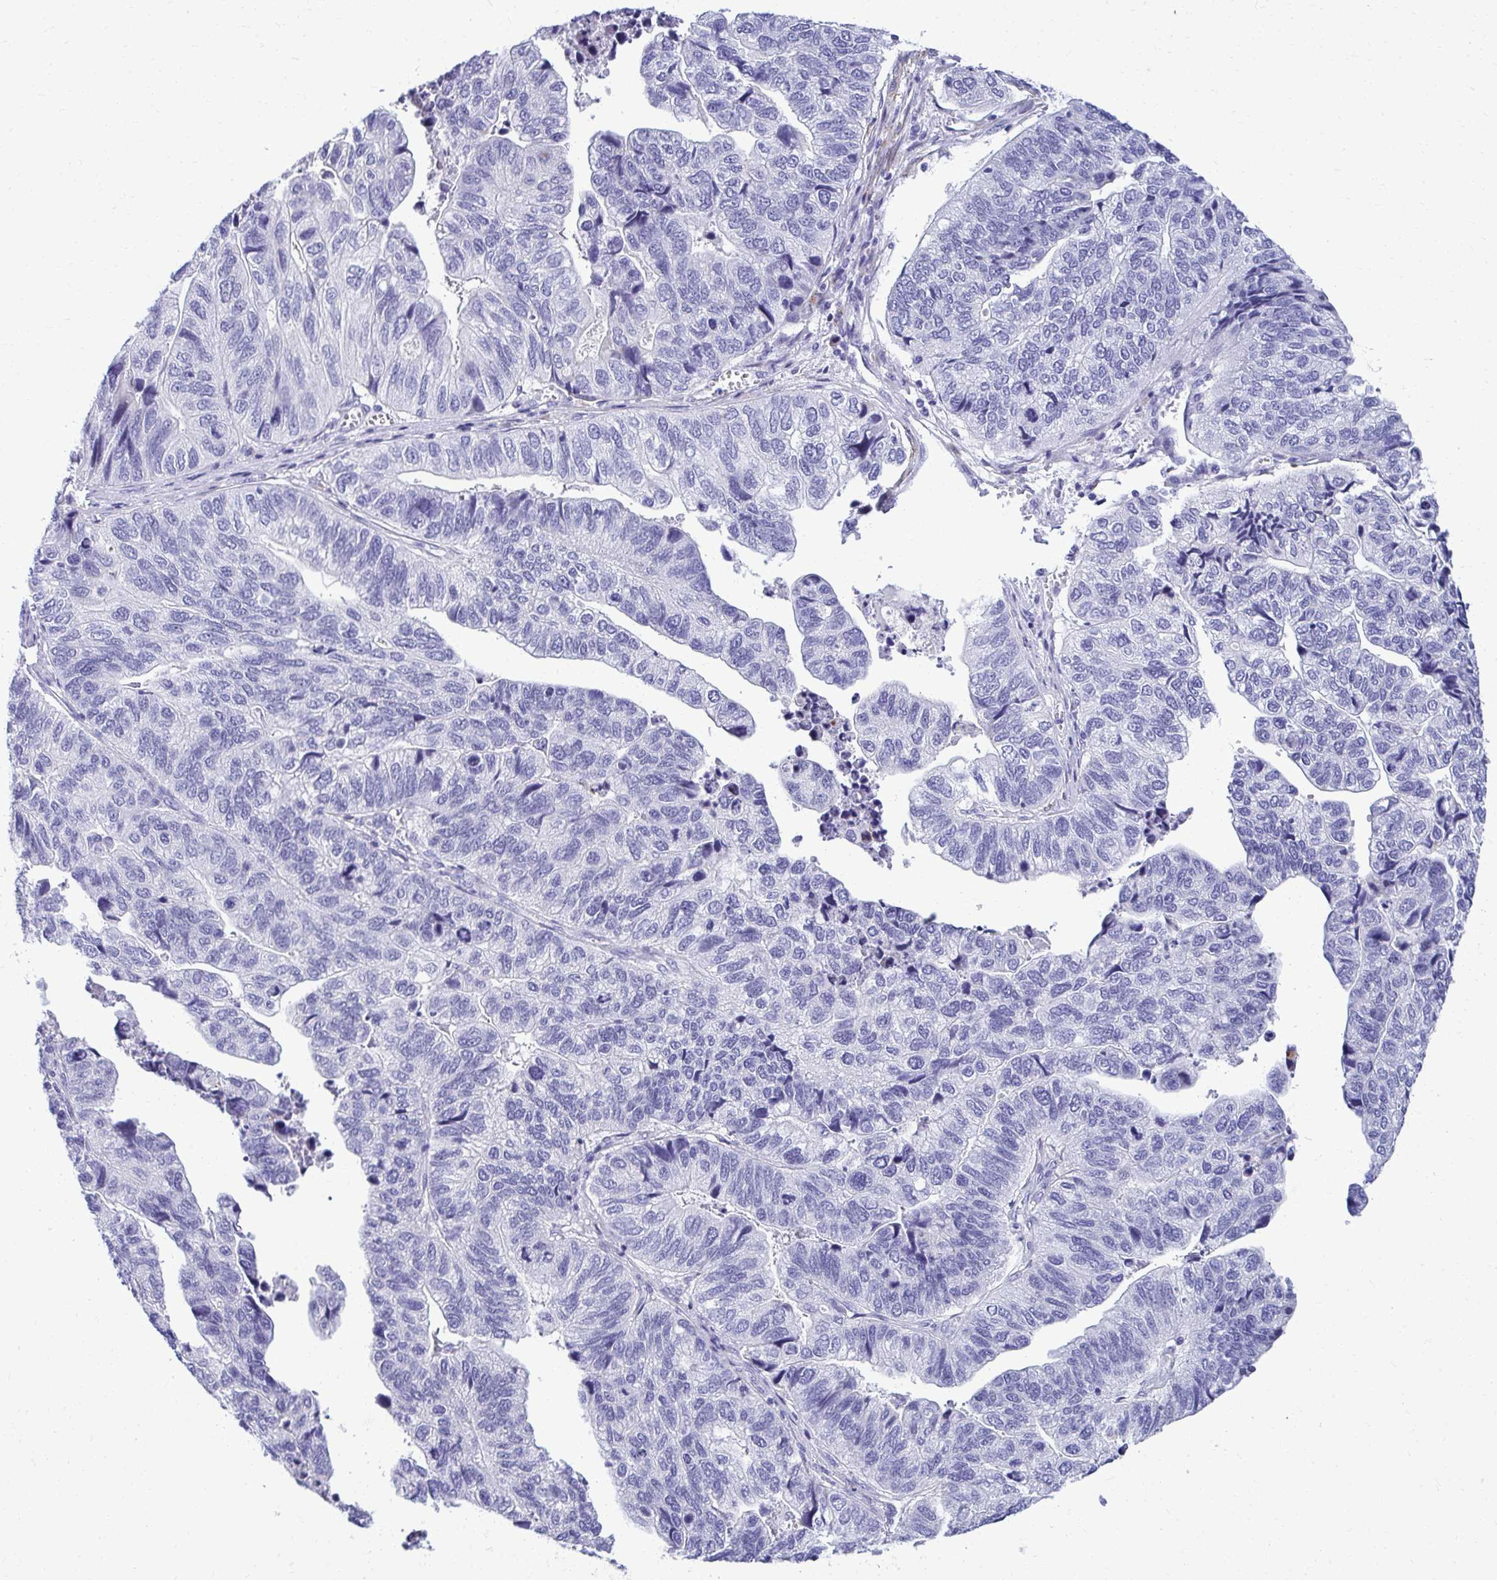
{"staining": {"intensity": "negative", "quantity": "none", "location": "none"}, "tissue": "stomach cancer", "cell_type": "Tumor cells", "image_type": "cancer", "snomed": [{"axis": "morphology", "description": "Adenocarcinoma, NOS"}, {"axis": "topography", "description": "Stomach, upper"}], "caption": "This is an IHC histopathology image of human adenocarcinoma (stomach). There is no positivity in tumor cells.", "gene": "AIG1", "patient": {"sex": "female", "age": 67}}